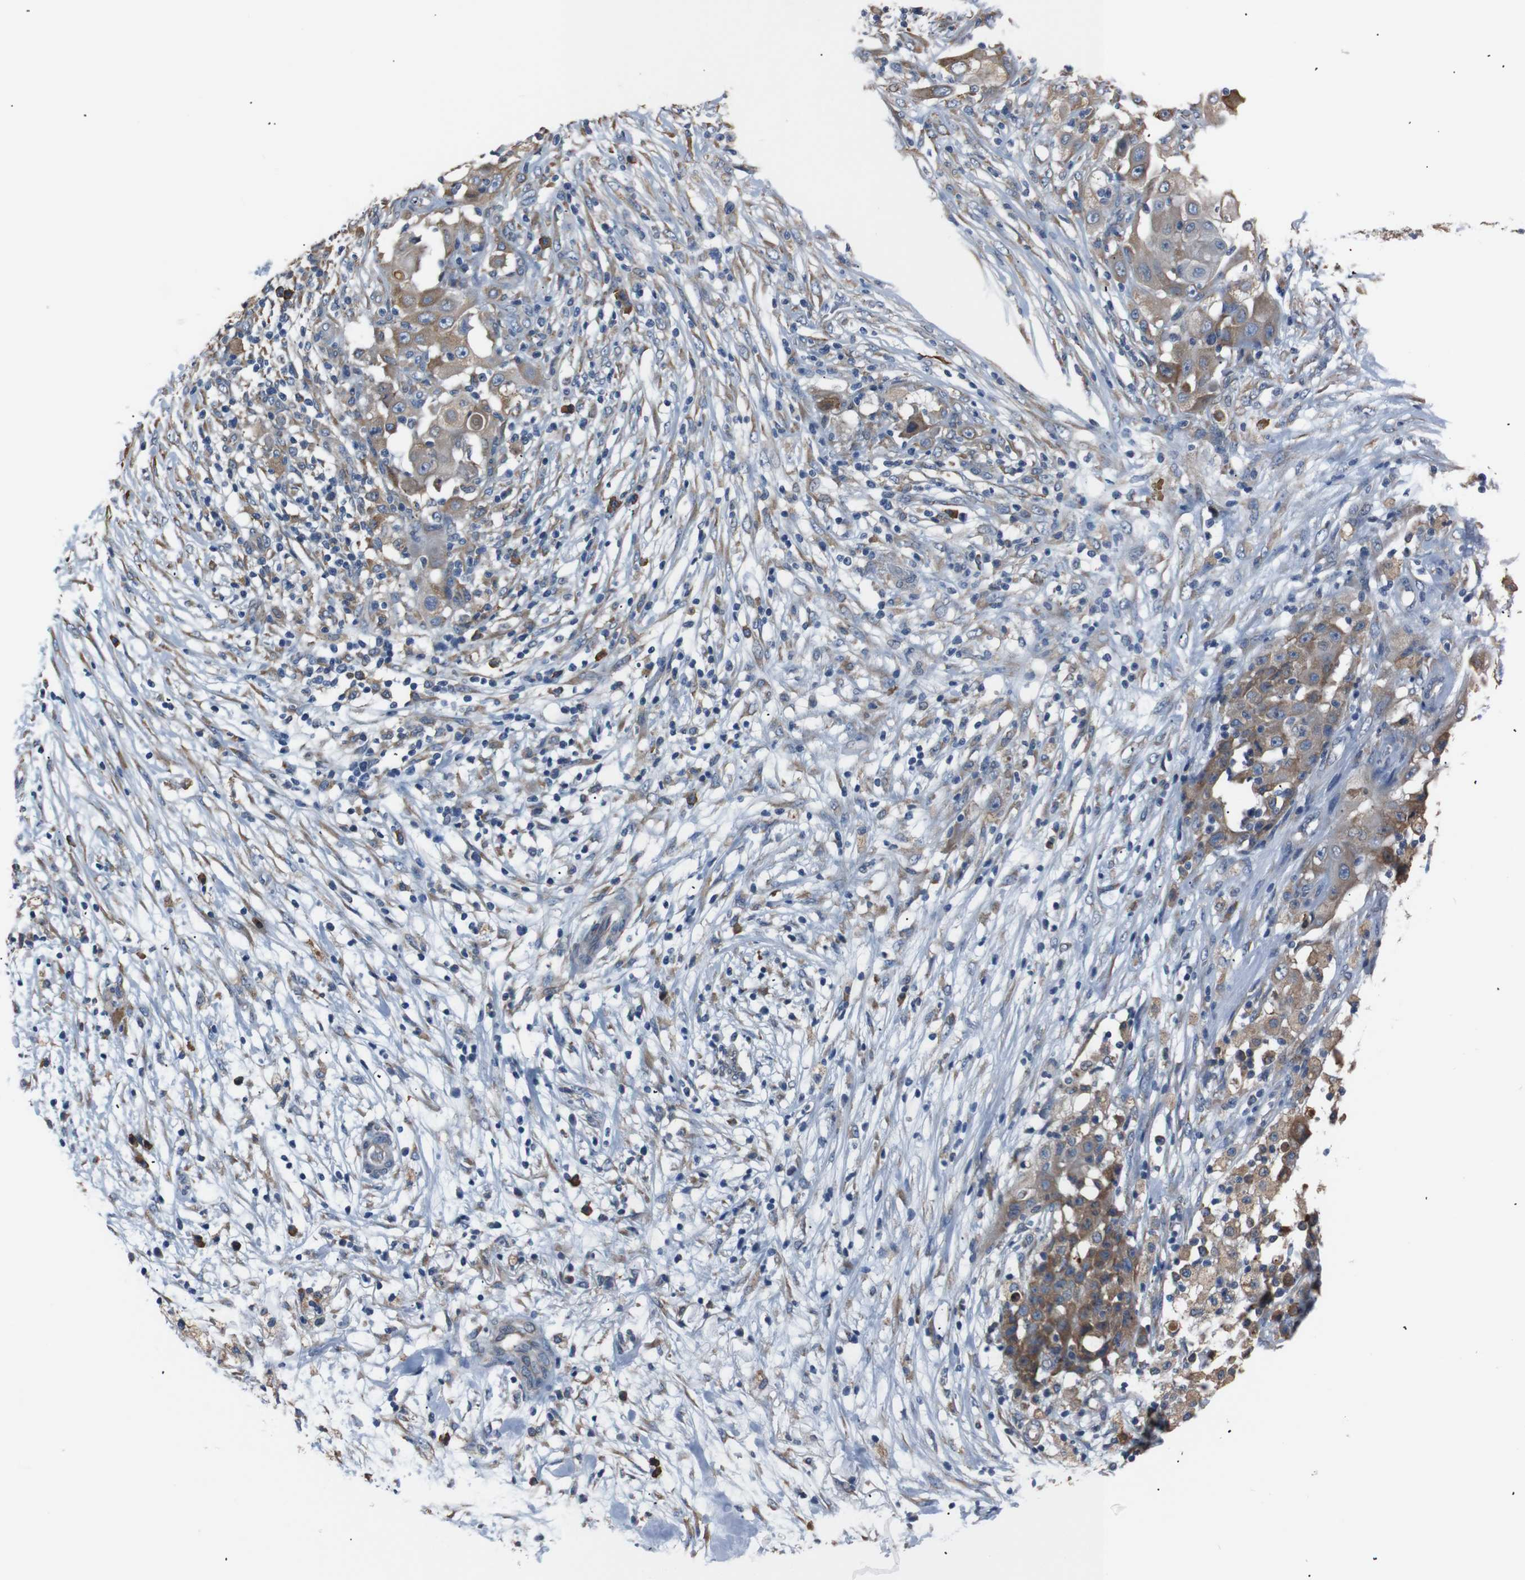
{"staining": {"intensity": "moderate", "quantity": ">75%", "location": "cytoplasmic/membranous"}, "tissue": "ovarian cancer", "cell_type": "Tumor cells", "image_type": "cancer", "snomed": [{"axis": "morphology", "description": "Carcinoma, endometroid"}, {"axis": "topography", "description": "Ovary"}], "caption": "Endometroid carcinoma (ovarian) stained with IHC exhibits moderate cytoplasmic/membranous positivity in about >75% of tumor cells. The staining was performed using DAB (3,3'-diaminobenzidine), with brown indicating positive protein expression. Nuclei are stained blue with hematoxylin.", "gene": "SIGMAR1", "patient": {"sex": "female", "age": 42}}